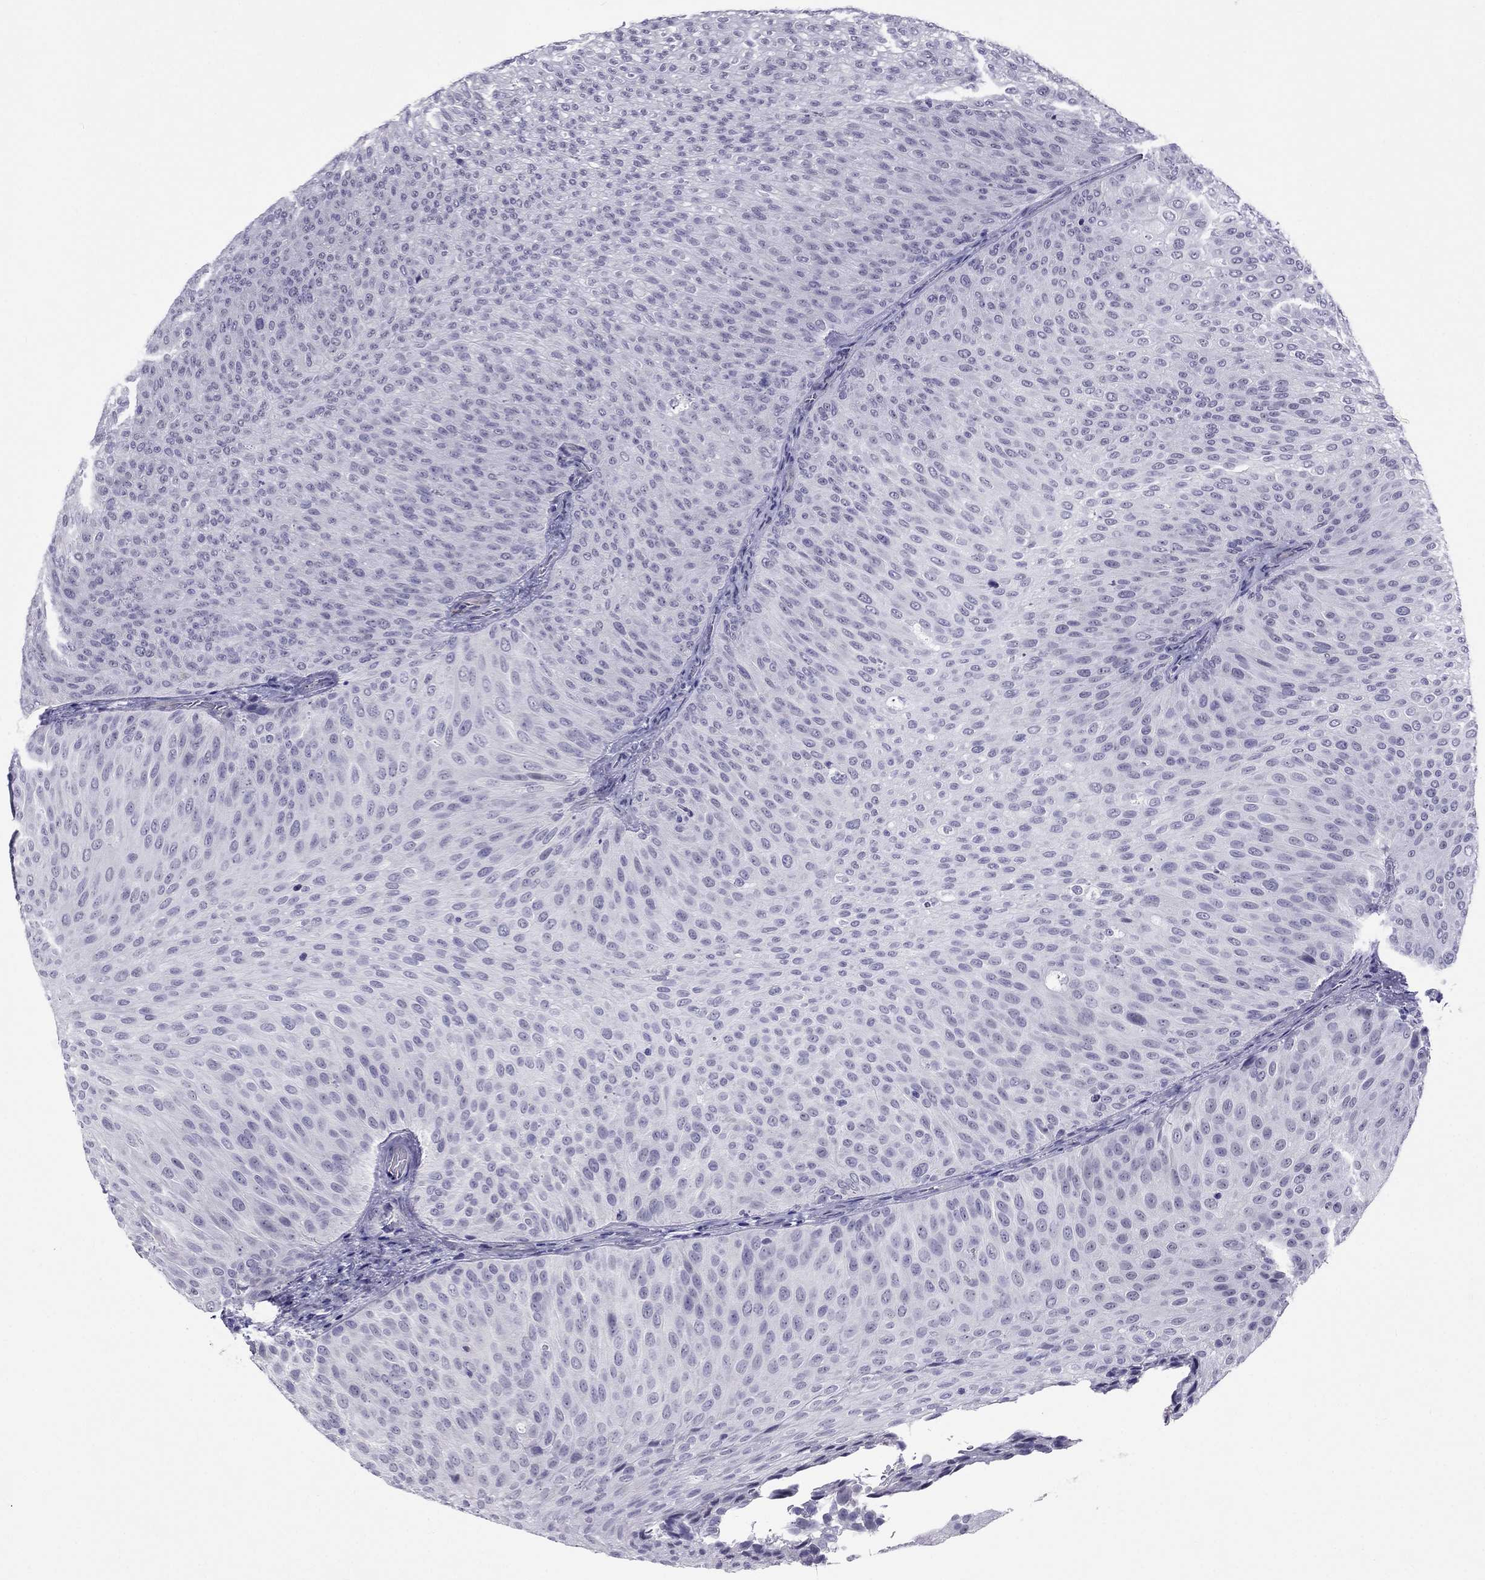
{"staining": {"intensity": "negative", "quantity": "none", "location": "none"}, "tissue": "urothelial cancer", "cell_type": "Tumor cells", "image_type": "cancer", "snomed": [{"axis": "morphology", "description": "Urothelial carcinoma, Low grade"}, {"axis": "topography", "description": "Urinary bladder"}], "caption": "High magnification brightfield microscopy of urothelial cancer stained with DAB (brown) and counterstained with hematoxylin (blue): tumor cells show no significant expression.", "gene": "CROCC2", "patient": {"sex": "male", "age": 78}}